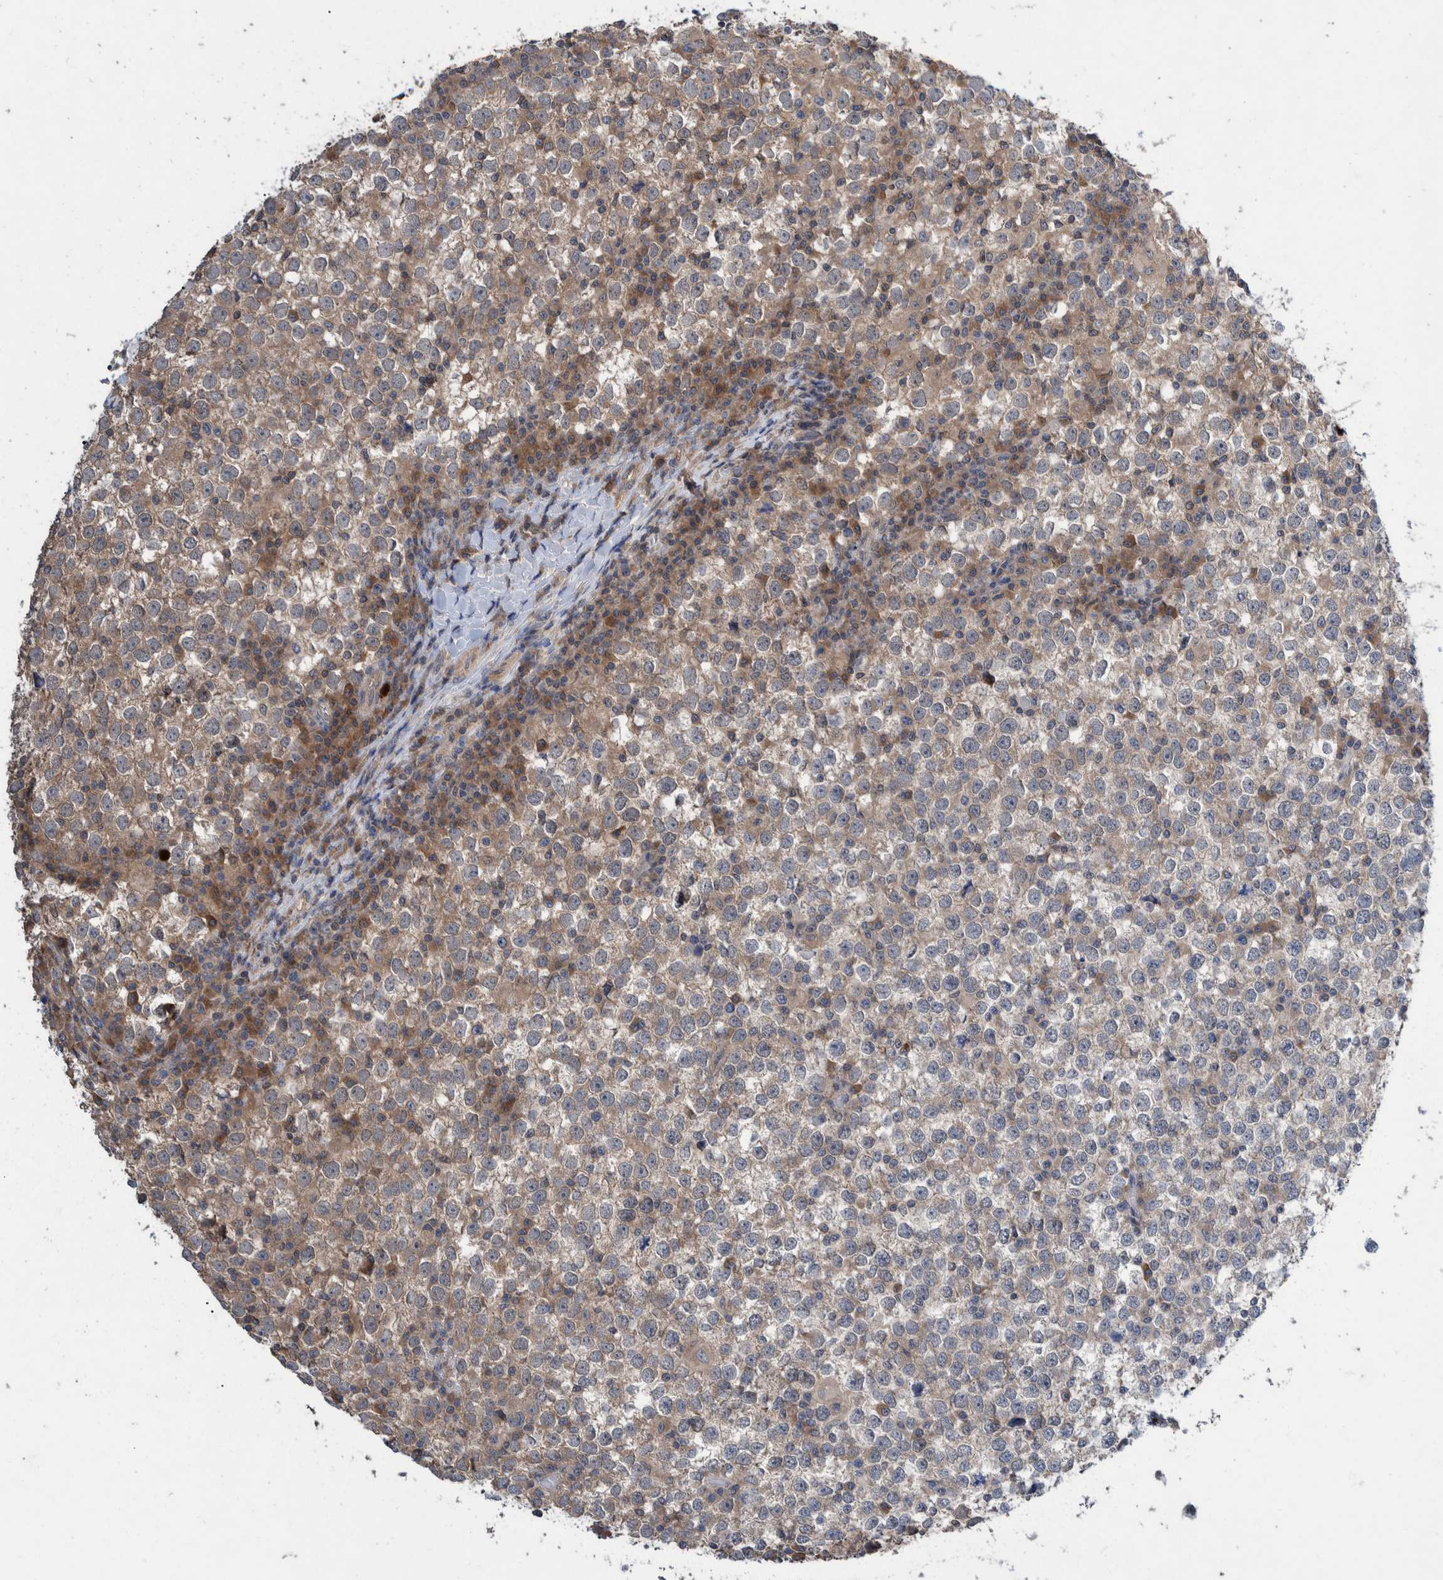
{"staining": {"intensity": "weak", "quantity": "25%-75%", "location": "cytoplasmic/membranous"}, "tissue": "testis cancer", "cell_type": "Tumor cells", "image_type": "cancer", "snomed": [{"axis": "morphology", "description": "Seminoma, NOS"}, {"axis": "topography", "description": "Testis"}], "caption": "A high-resolution photomicrograph shows IHC staining of testis cancer (seminoma), which shows weak cytoplasmic/membranous positivity in about 25%-75% of tumor cells.", "gene": "PLPBP", "patient": {"sex": "male", "age": 65}}